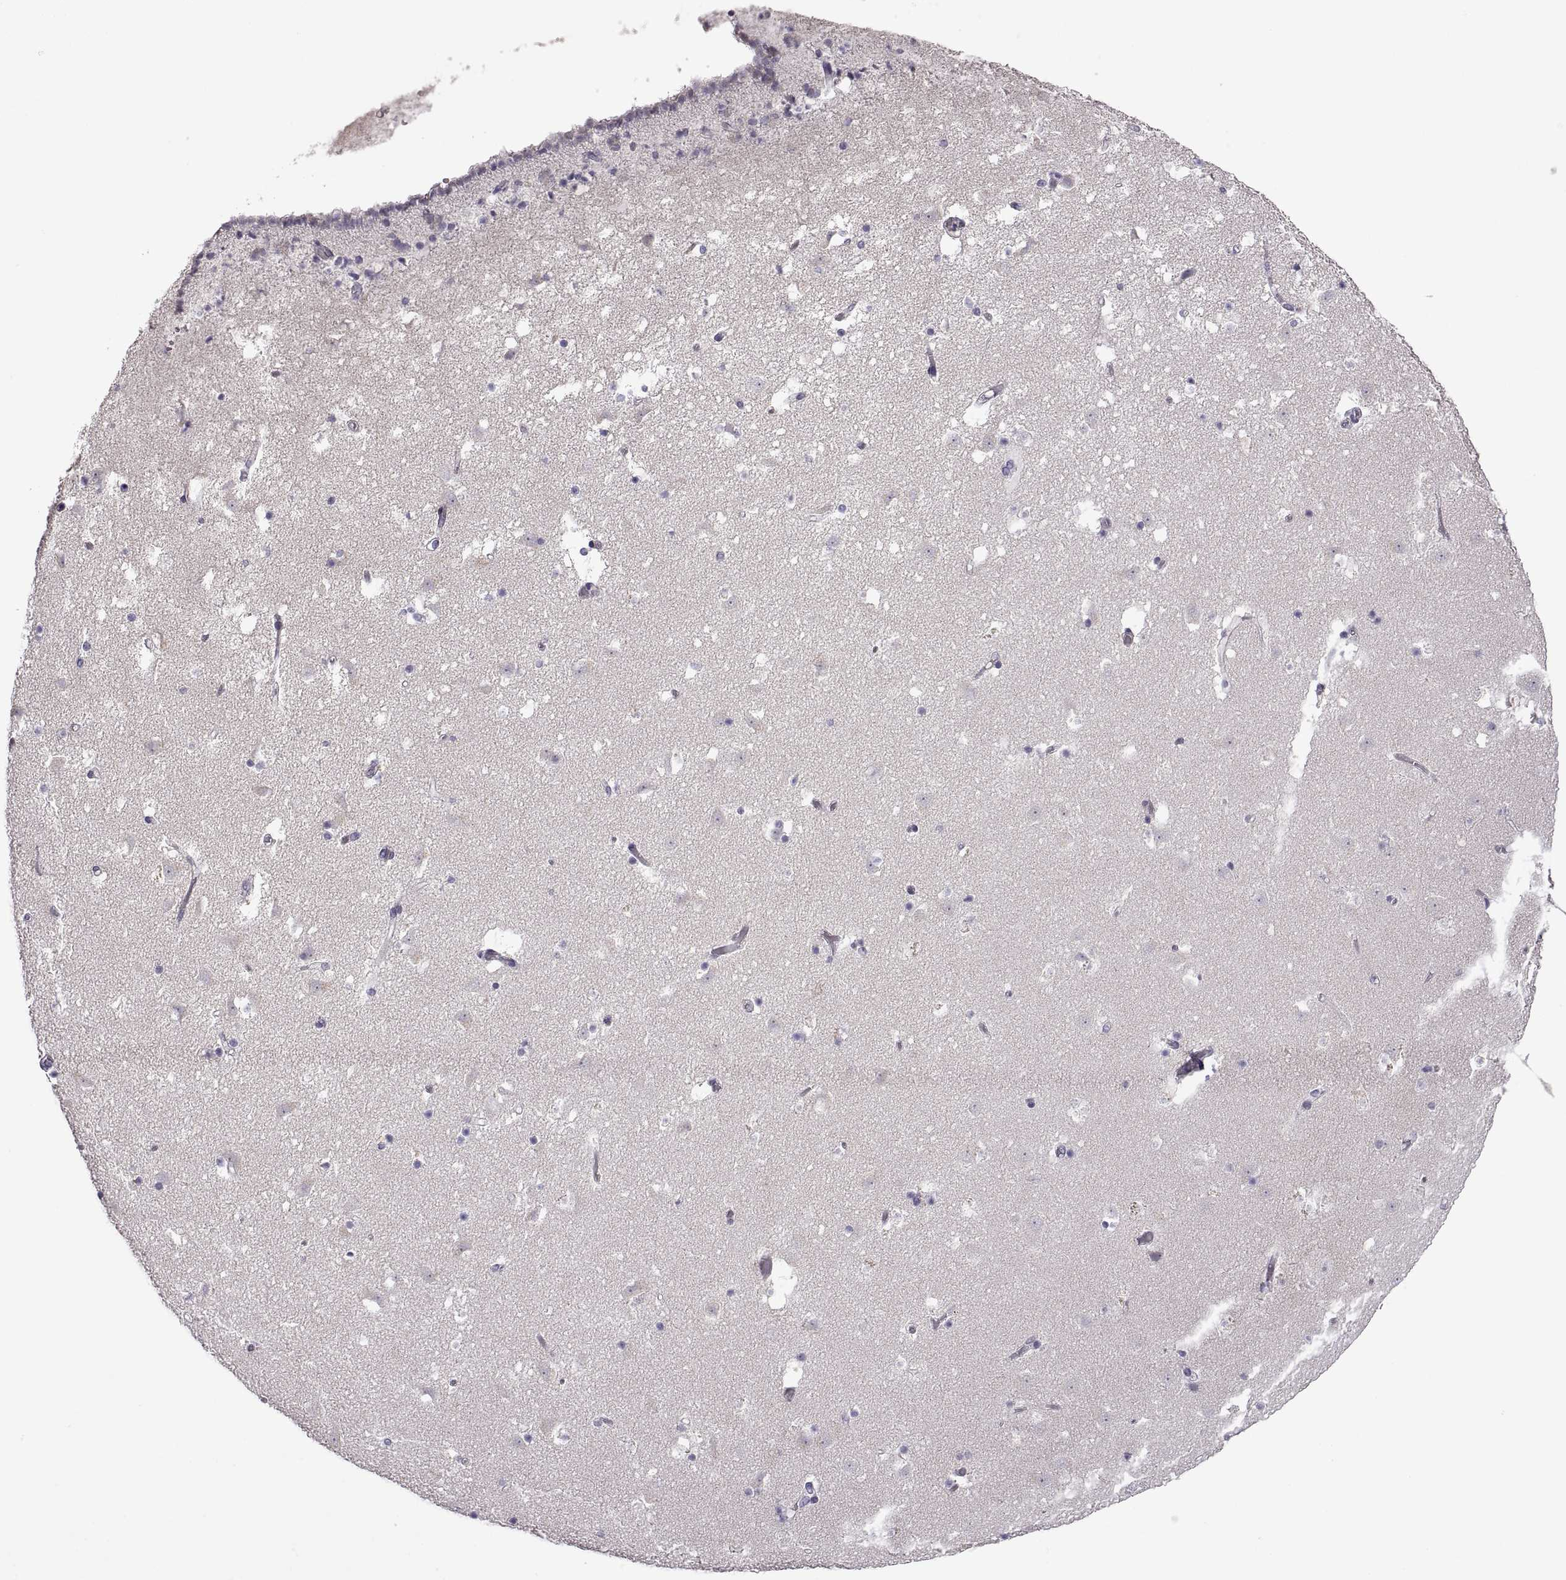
{"staining": {"intensity": "negative", "quantity": "none", "location": "none"}, "tissue": "caudate", "cell_type": "Glial cells", "image_type": "normal", "snomed": [{"axis": "morphology", "description": "Normal tissue, NOS"}, {"axis": "topography", "description": "Lateral ventricle wall"}], "caption": "This is an immunohistochemistry photomicrograph of benign caudate. There is no expression in glial cells.", "gene": "FAM170A", "patient": {"sex": "female", "age": 42}}